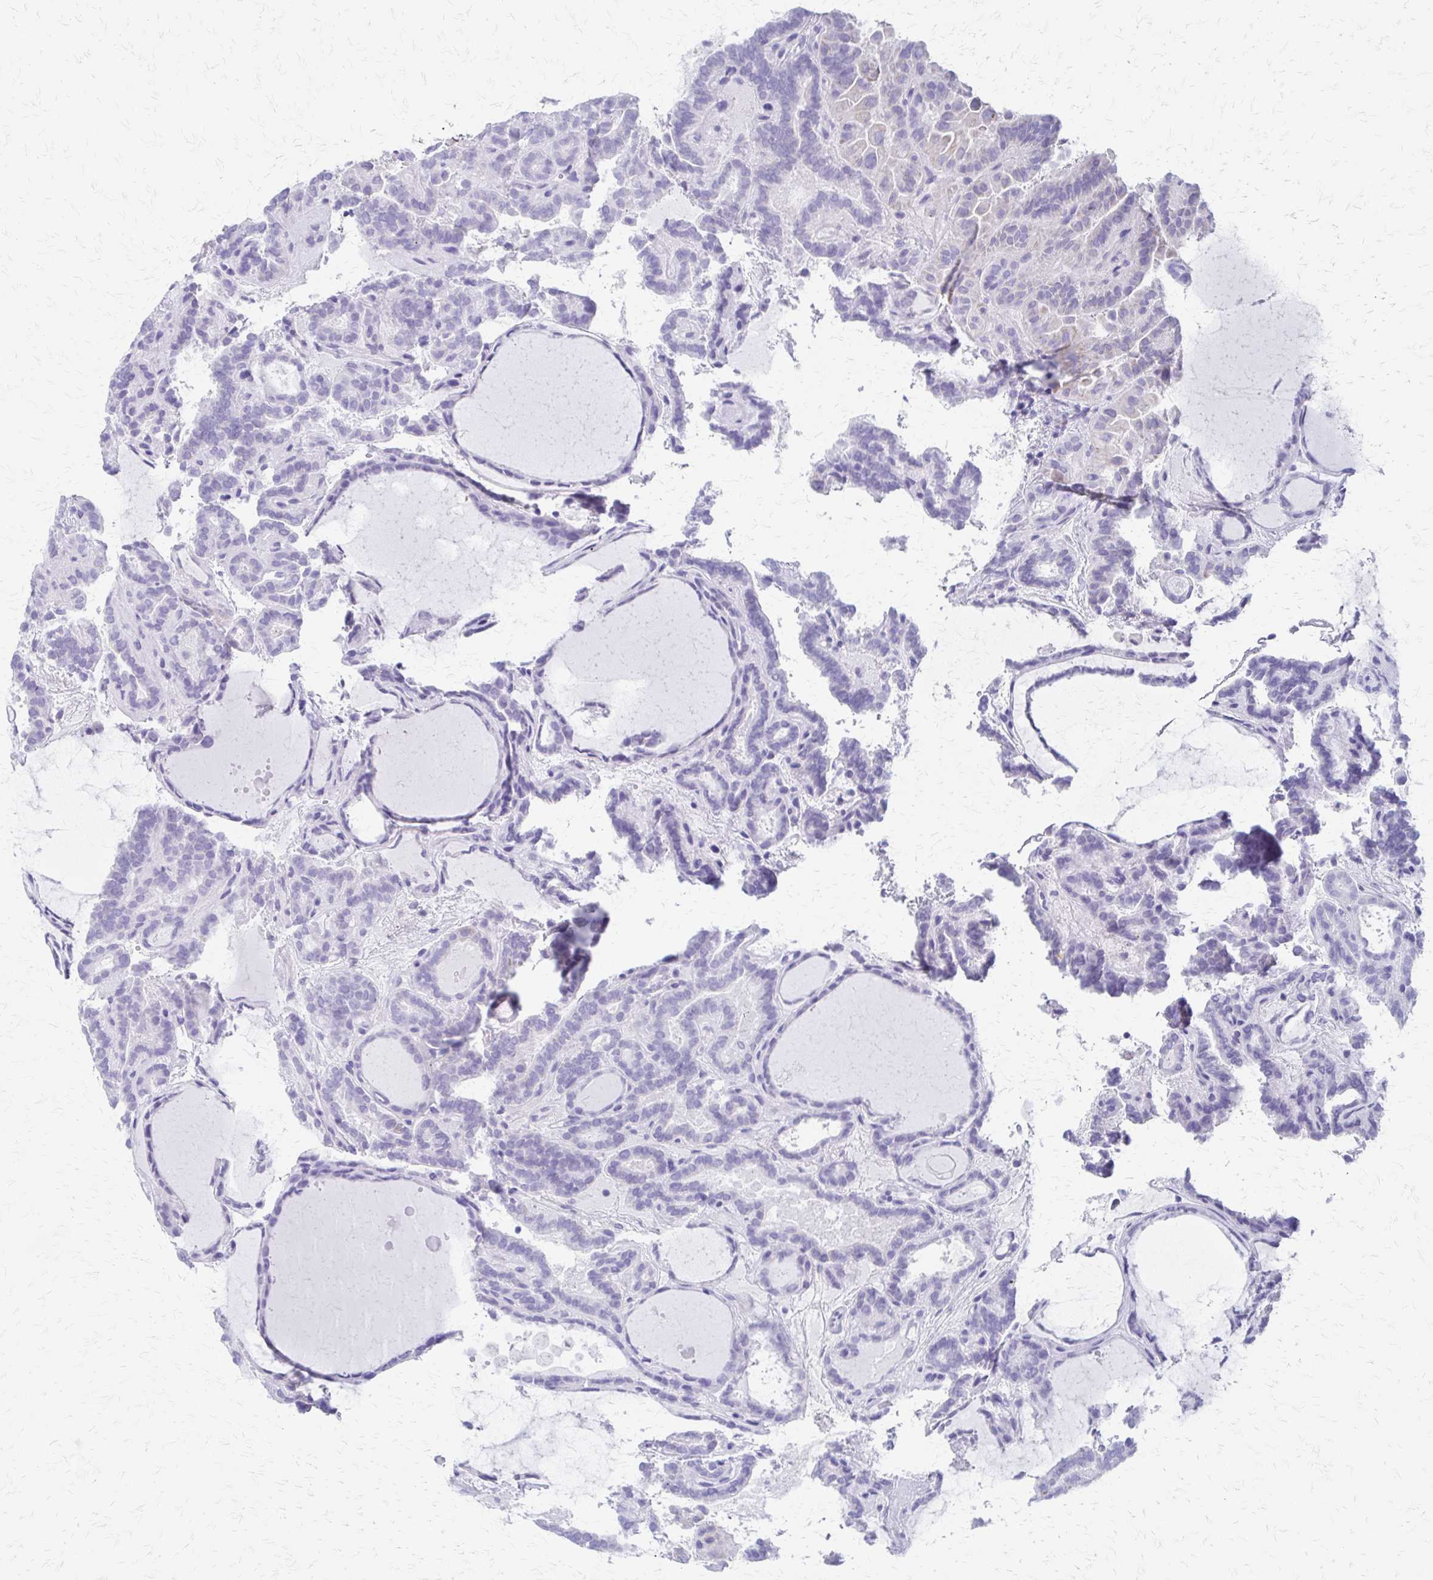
{"staining": {"intensity": "negative", "quantity": "none", "location": "none"}, "tissue": "thyroid cancer", "cell_type": "Tumor cells", "image_type": "cancer", "snomed": [{"axis": "morphology", "description": "Papillary adenocarcinoma, NOS"}, {"axis": "topography", "description": "Thyroid gland"}], "caption": "The histopathology image demonstrates no significant staining in tumor cells of thyroid cancer.", "gene": "ZSCAN5B", "patient": {"sex": "female", "age": 46}}